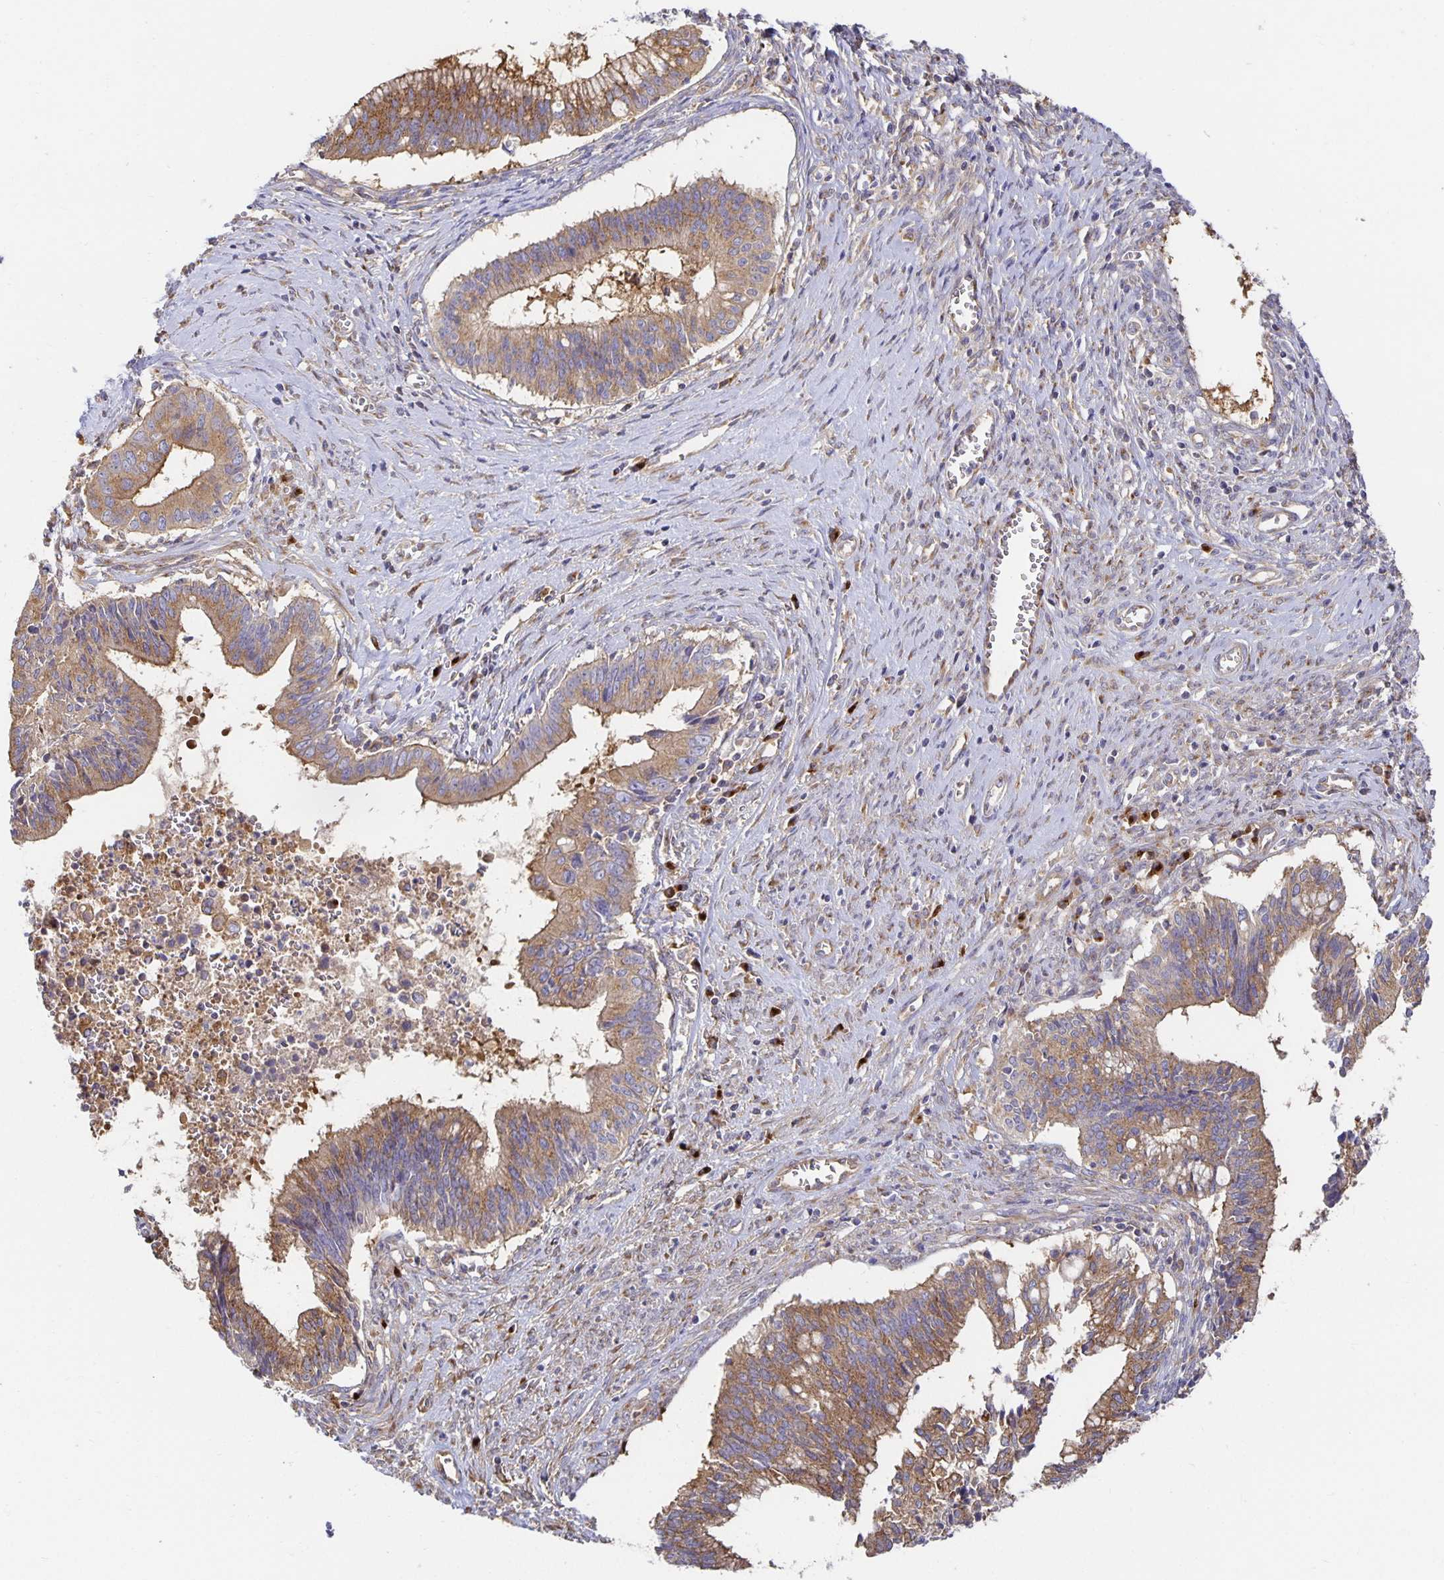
{"staining": {"intensity": "moderate", "quantity": ">75%", "location": "cytoplasmic/membranous"}, "tissue": "cervical cancer", "cell_type": "Tumor cells", "image_type": "cancer", "snomed": [{"axis": "morphology", "description": "Adenocarcinoma, NOS"}, {"axis": "topography", "description": "Cervix"}], "caption": "This is a photomicrograph of immunohistochemistry staining of cervical cancer, which shows moderate staining in the cytoplasmic/membranous of tumor cells.", "gene": "USO1", "patient": {"sex": "female", "age": 44}}